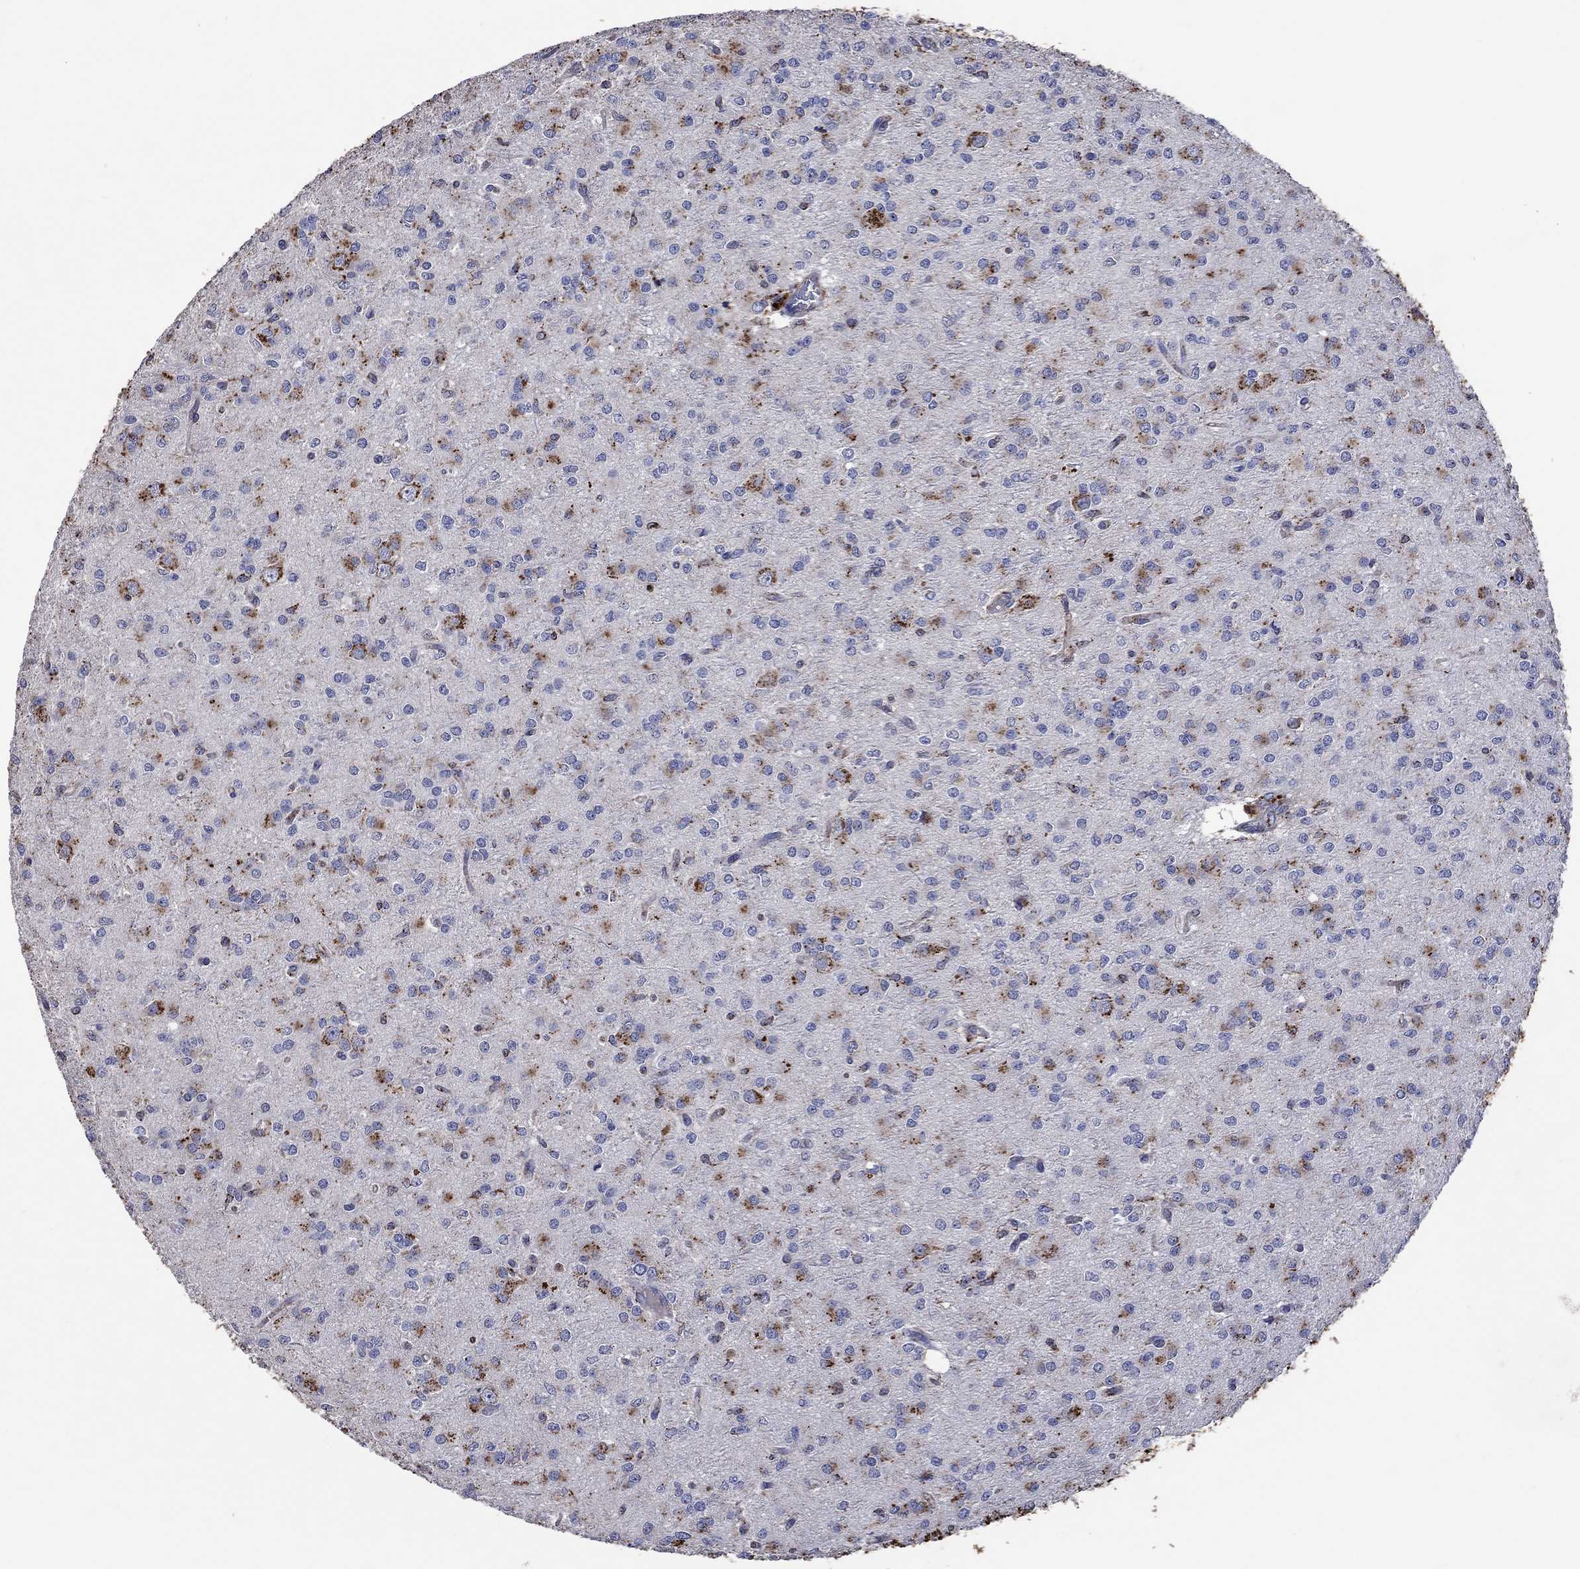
{"staining": {"intensity": "strong", "quantity": "<25%", "location": "cytoplasmic/membranous"}, "tissue": "glioma", "cell_type": "Tumor cells", "image_type": "cancer", "snomed": [{"axis": "morphology", "description": "Glioma, malignant, Low grade"}, {"axis": "topography", "description": "Brain"}], "caption": "Glioma was stained to show a protein in brown. There is medium levels of strong cytoplasmic/membranous positivity in approximately <25% of tumor cells. (Stains: DAB (3,3'-diaminobenzidine) in brown, nuclei in blue, Microscopy: brightfield microscopy at high magnification).", "gene": "CTSB", "patient": {"sex": "male", "age": 27}}